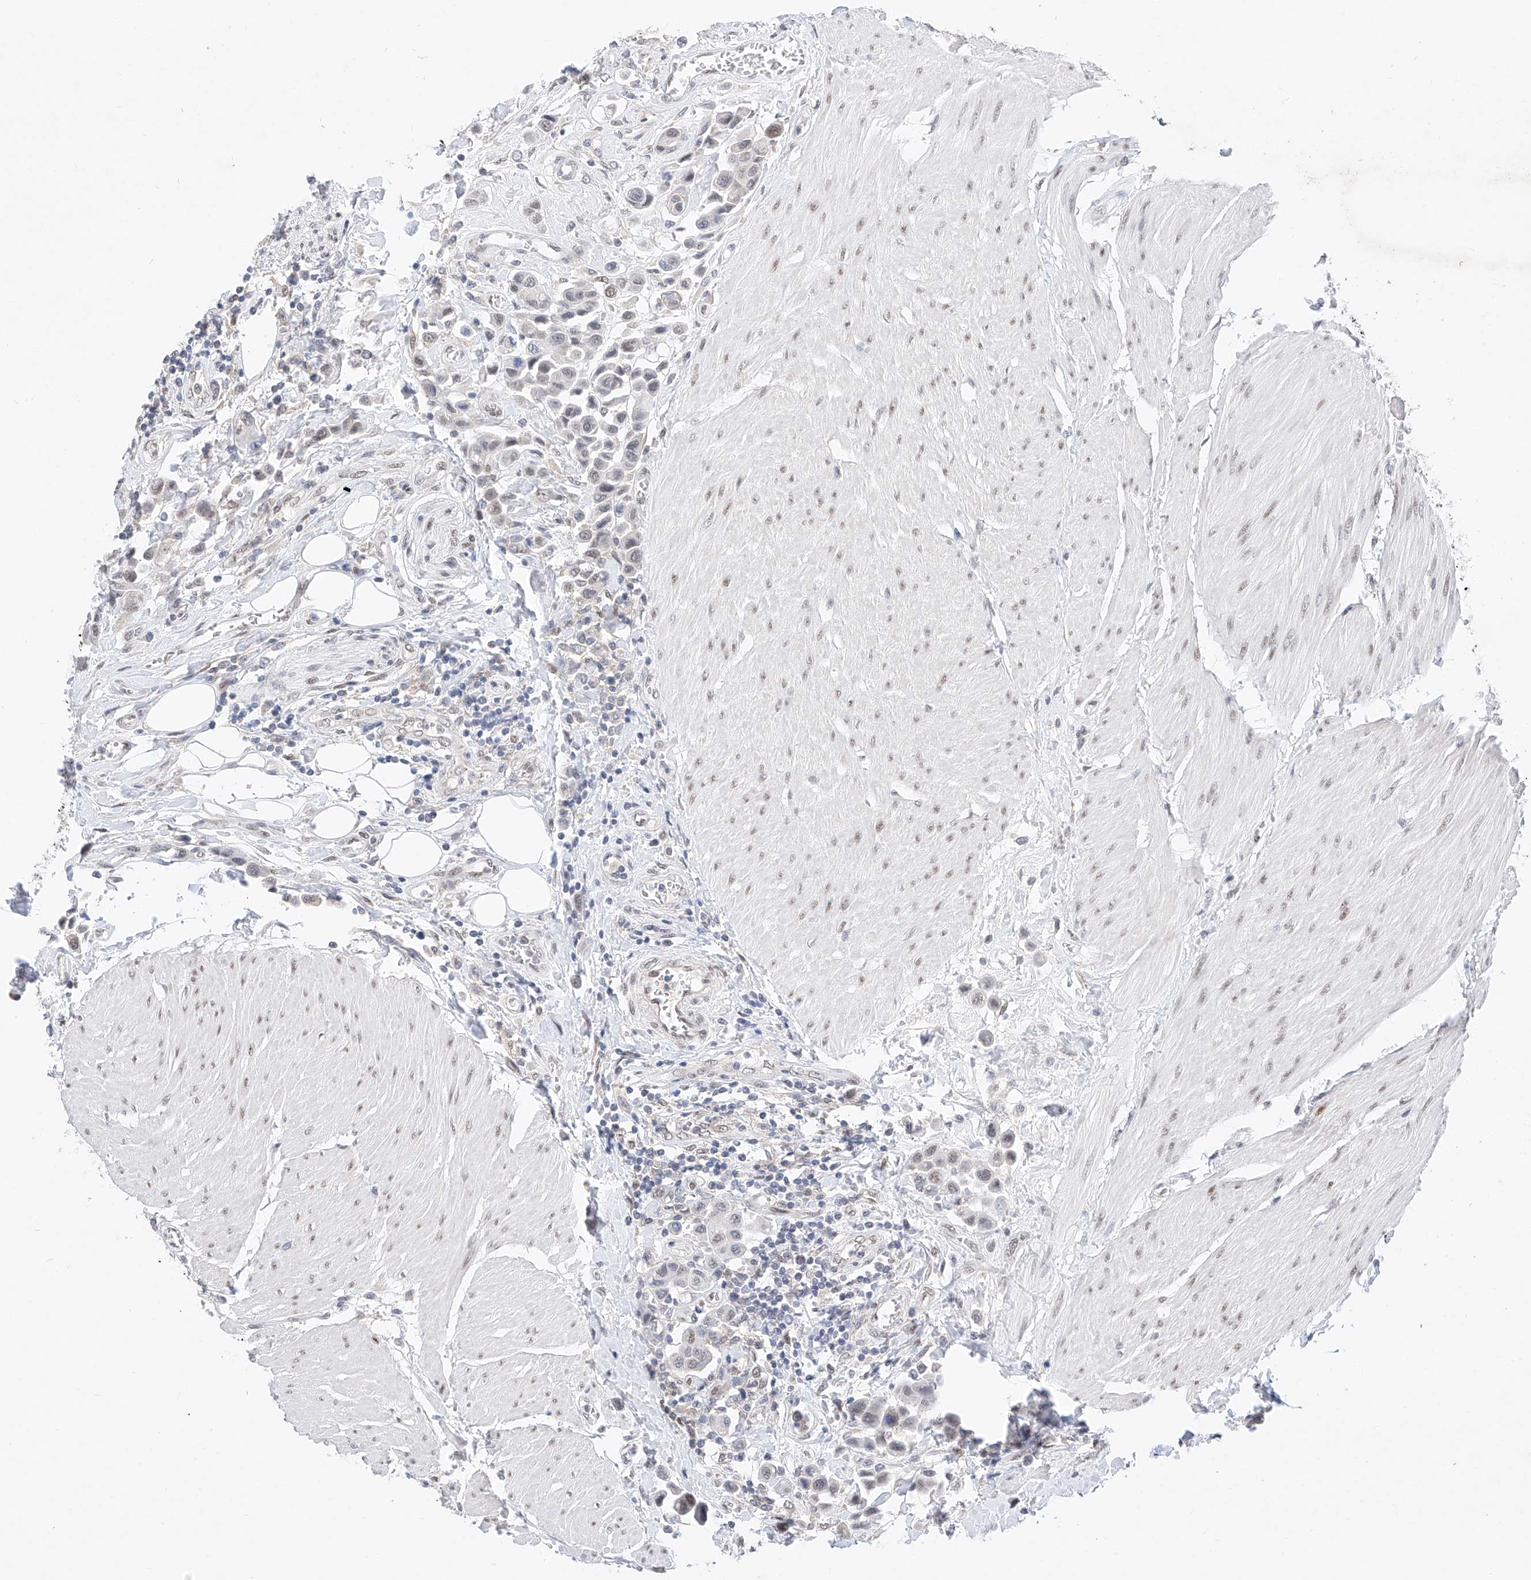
{"staining": {"intensity": "weak", "quantity": "<25%", "location": "nuclear"}, "tissue": "urothelial cancer", "cell_type": "Tumor cells", "image_type": "cancer", "snomed": [{"axis": "morphology", "description": "Urothelial carcinoma, High grade"}, {"axis": "topography", "description": "Urinary bladder"}], "caption": "A high-resolution micrograph shows immunohistochemistry (IHC) staining of high-grade urothelial carcinoma, which displays no significant expression in tumor cells.", "gene": "KCNJ1", "patient": {"sex": "male", "age": 50}}